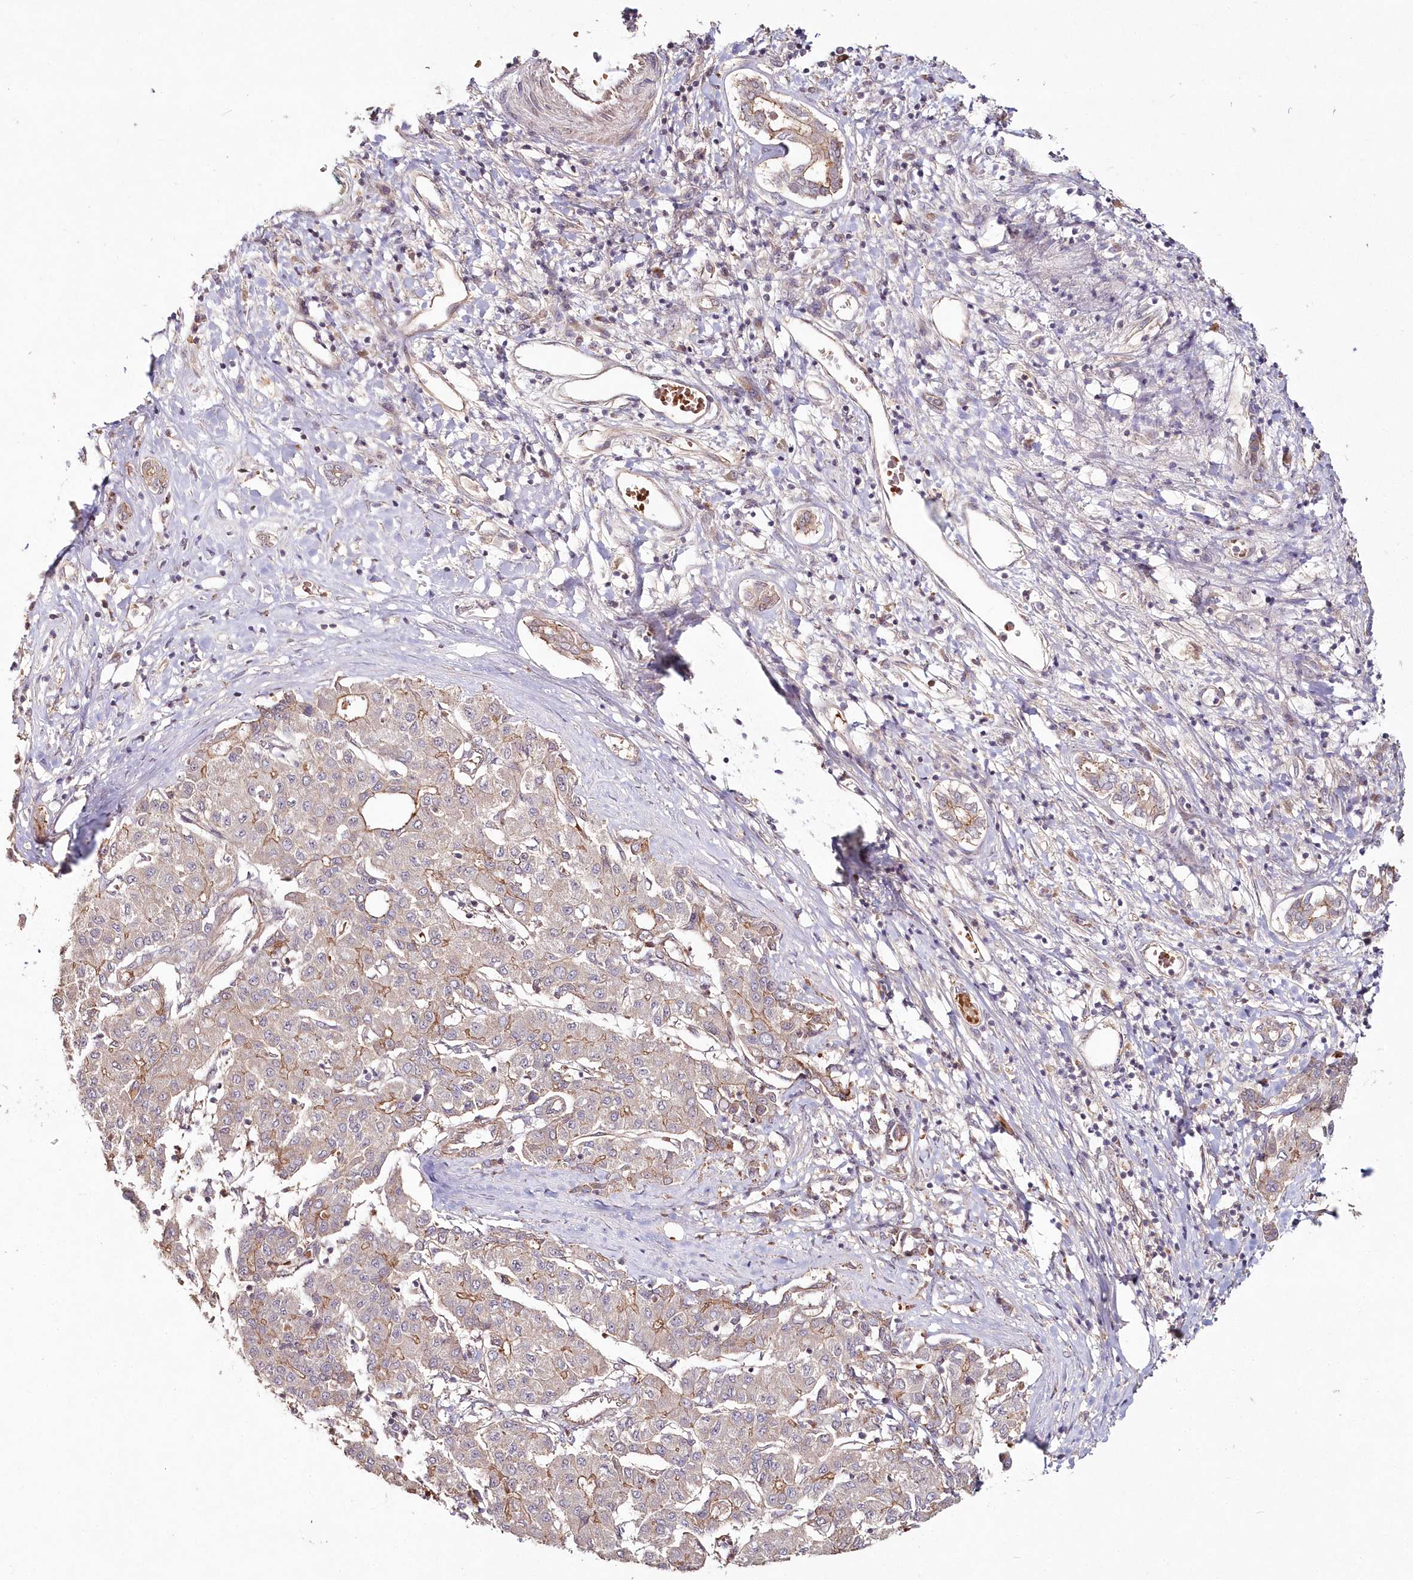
{"staining": {"intensity": "moderate", "quantity": "<25%", "location": "cytoplasmic/membranous"}, "tissue": "liver cancer", "cell_type": "Tumor cells", "image_type": "cancer", "snomed": [{"axis": "morphology", "description": "Carcinoma, Hepatocellular, NOS"}, {"axis": "topography", "description": "Liver"}], "caption": "This is an image of immunohistochemistry staining of liver cancer, which shows moderate positivity in the cytoplasmic/membranous of tumor cells.", "gene": "HYCC2", "patient": {"sex": "male", "age": 65}}